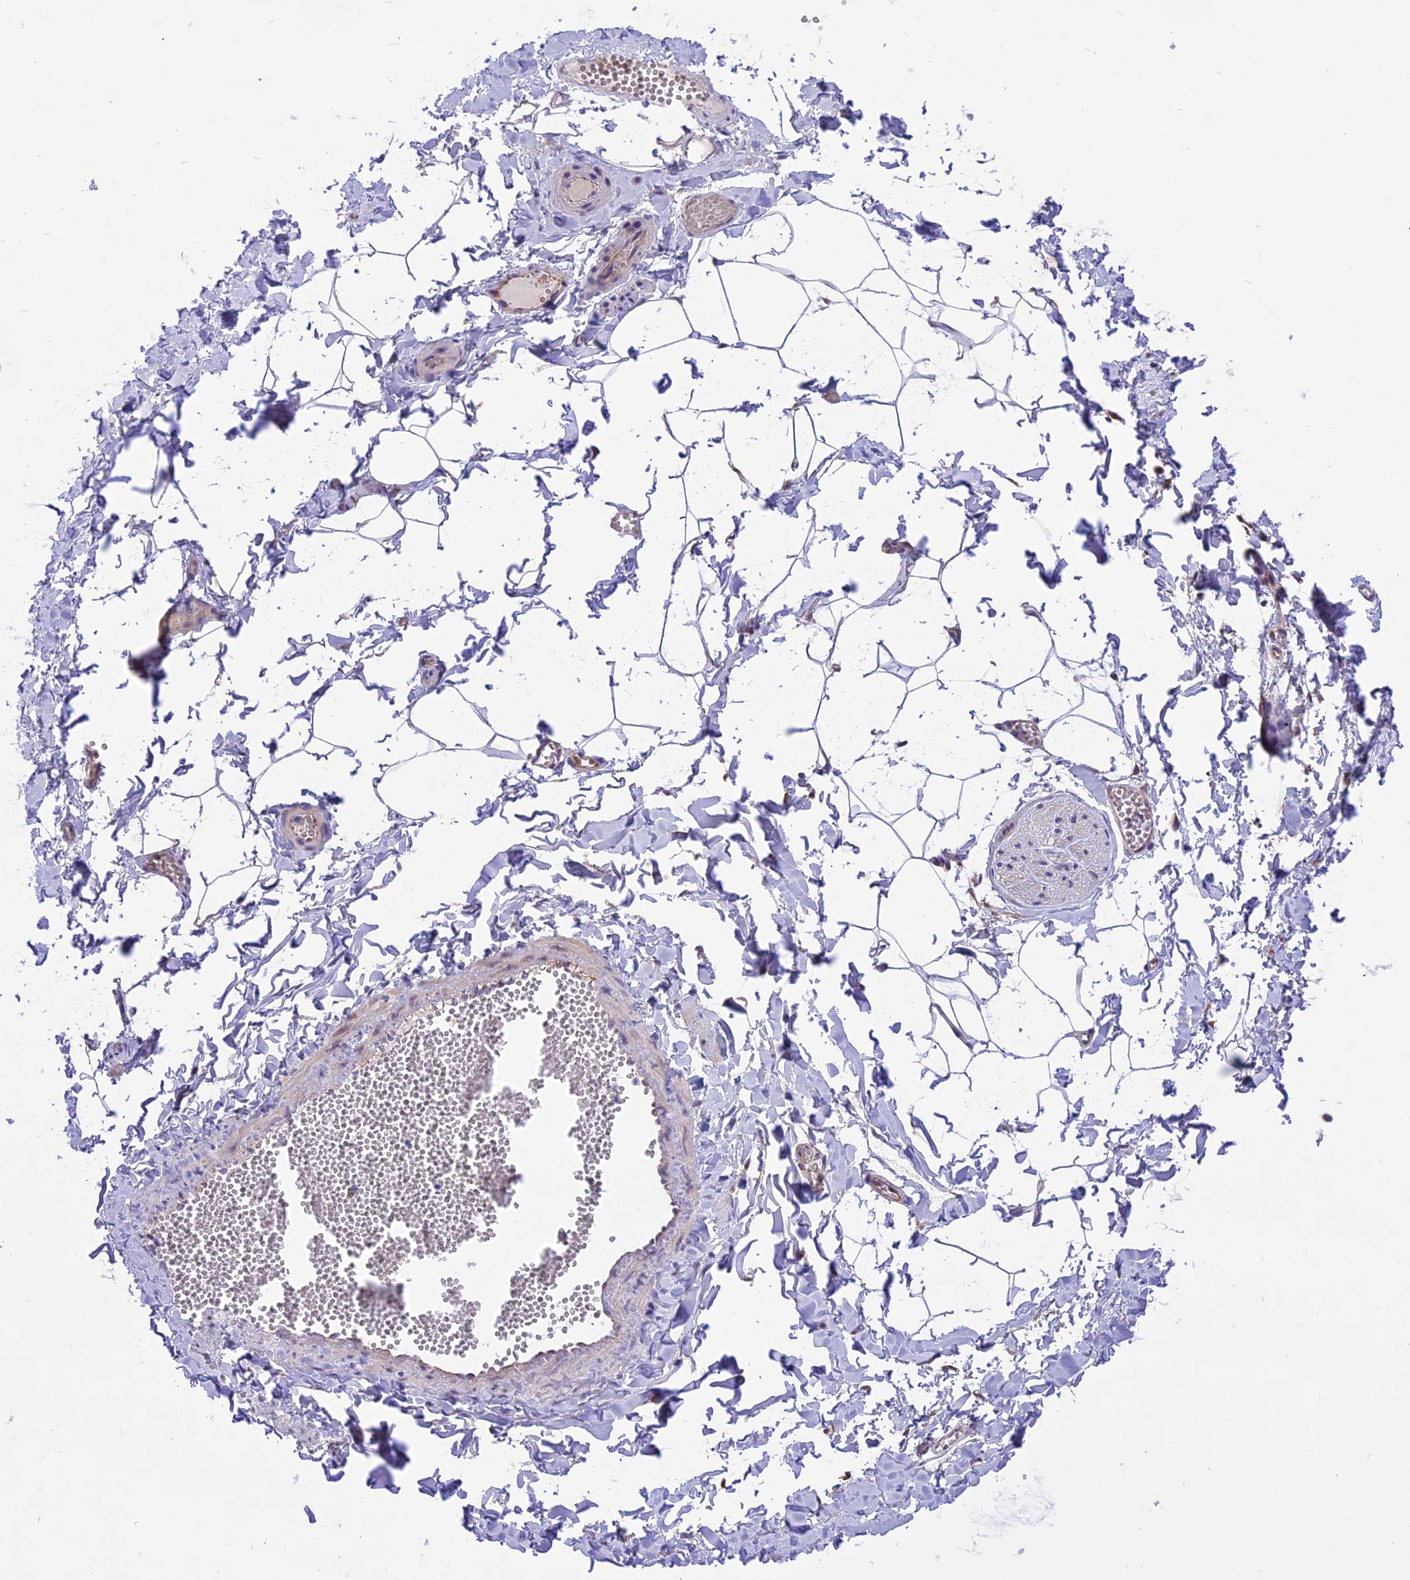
{"staining": {"intensity": "negative", "quantity": "none", "location": "none"}, "tissue": "adipose tissue", "cell_type": "Adipocytes", "image_type": "normal", "snomed": [{"axis": "morphology", "description": "Normal tissue, NOS"}, {"axis": "topography", "description": "Gallbladder"}, {"axis": "topography", "description": "Peripheral nerve tissue"}], "caption": "Immunohistochemical staining of normal human adipose tissue demonstrates no significant positivity in adipocytes.", "gene": "ARMCX6", "patient": {"sex": "male", "age": 38}}